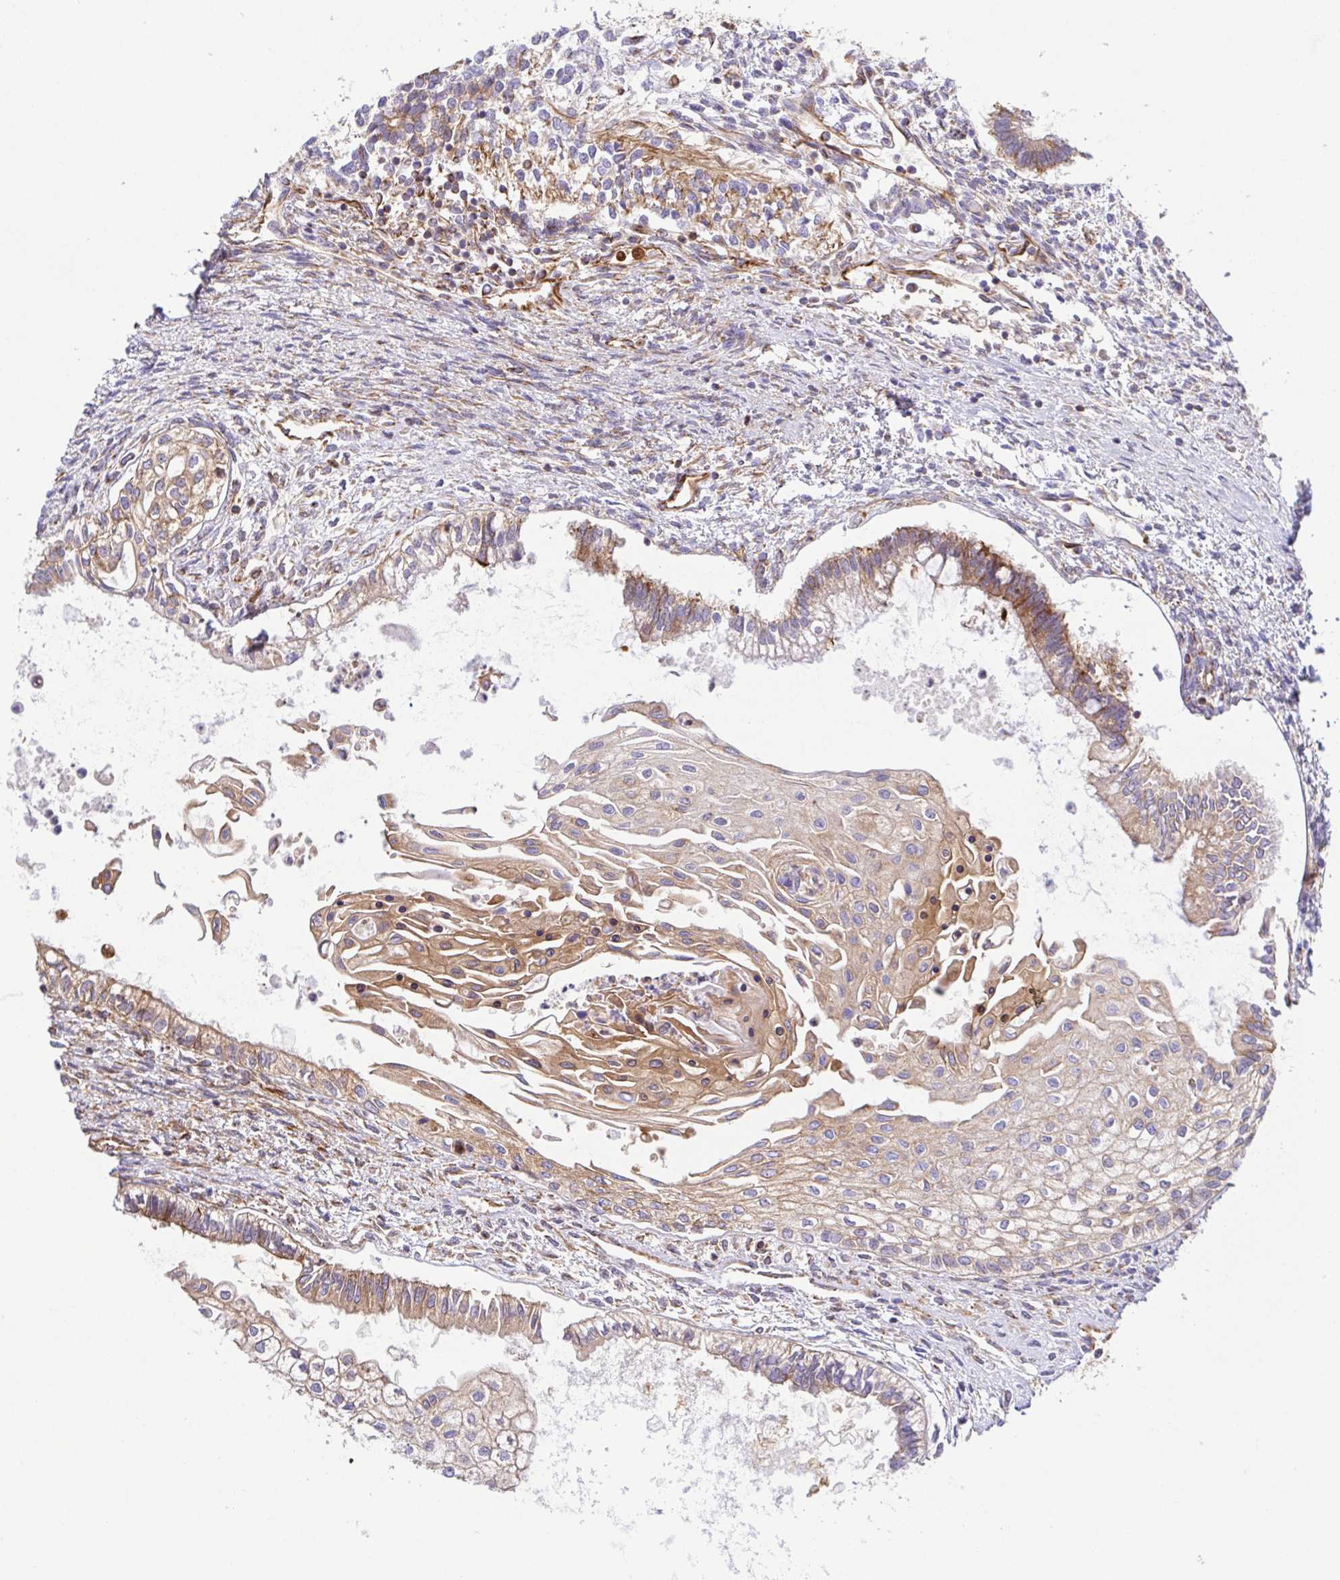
{"staining": {"intensity": "moderate", "quantity": ">75%", "location": "cytoplasmic/membranous"}, "tissue": "testis cancer", "cell_type": "Tumor cells", "image_type": "cancer", "snomed": [{"axis": "morphology", "description": "Carcinoma, Embryonal, NOS"}, {"axis": "topography", "description": "Testis"}], "caption": "An image showing moderate cytoplasmic/membranous staining in approximately >75% of tumor cells in testis embryonal carcinoma, as visualized by brown immunohistochemical staining.", "gene": "KIF5B", "patient": {"sex": "male", "age": 37}}